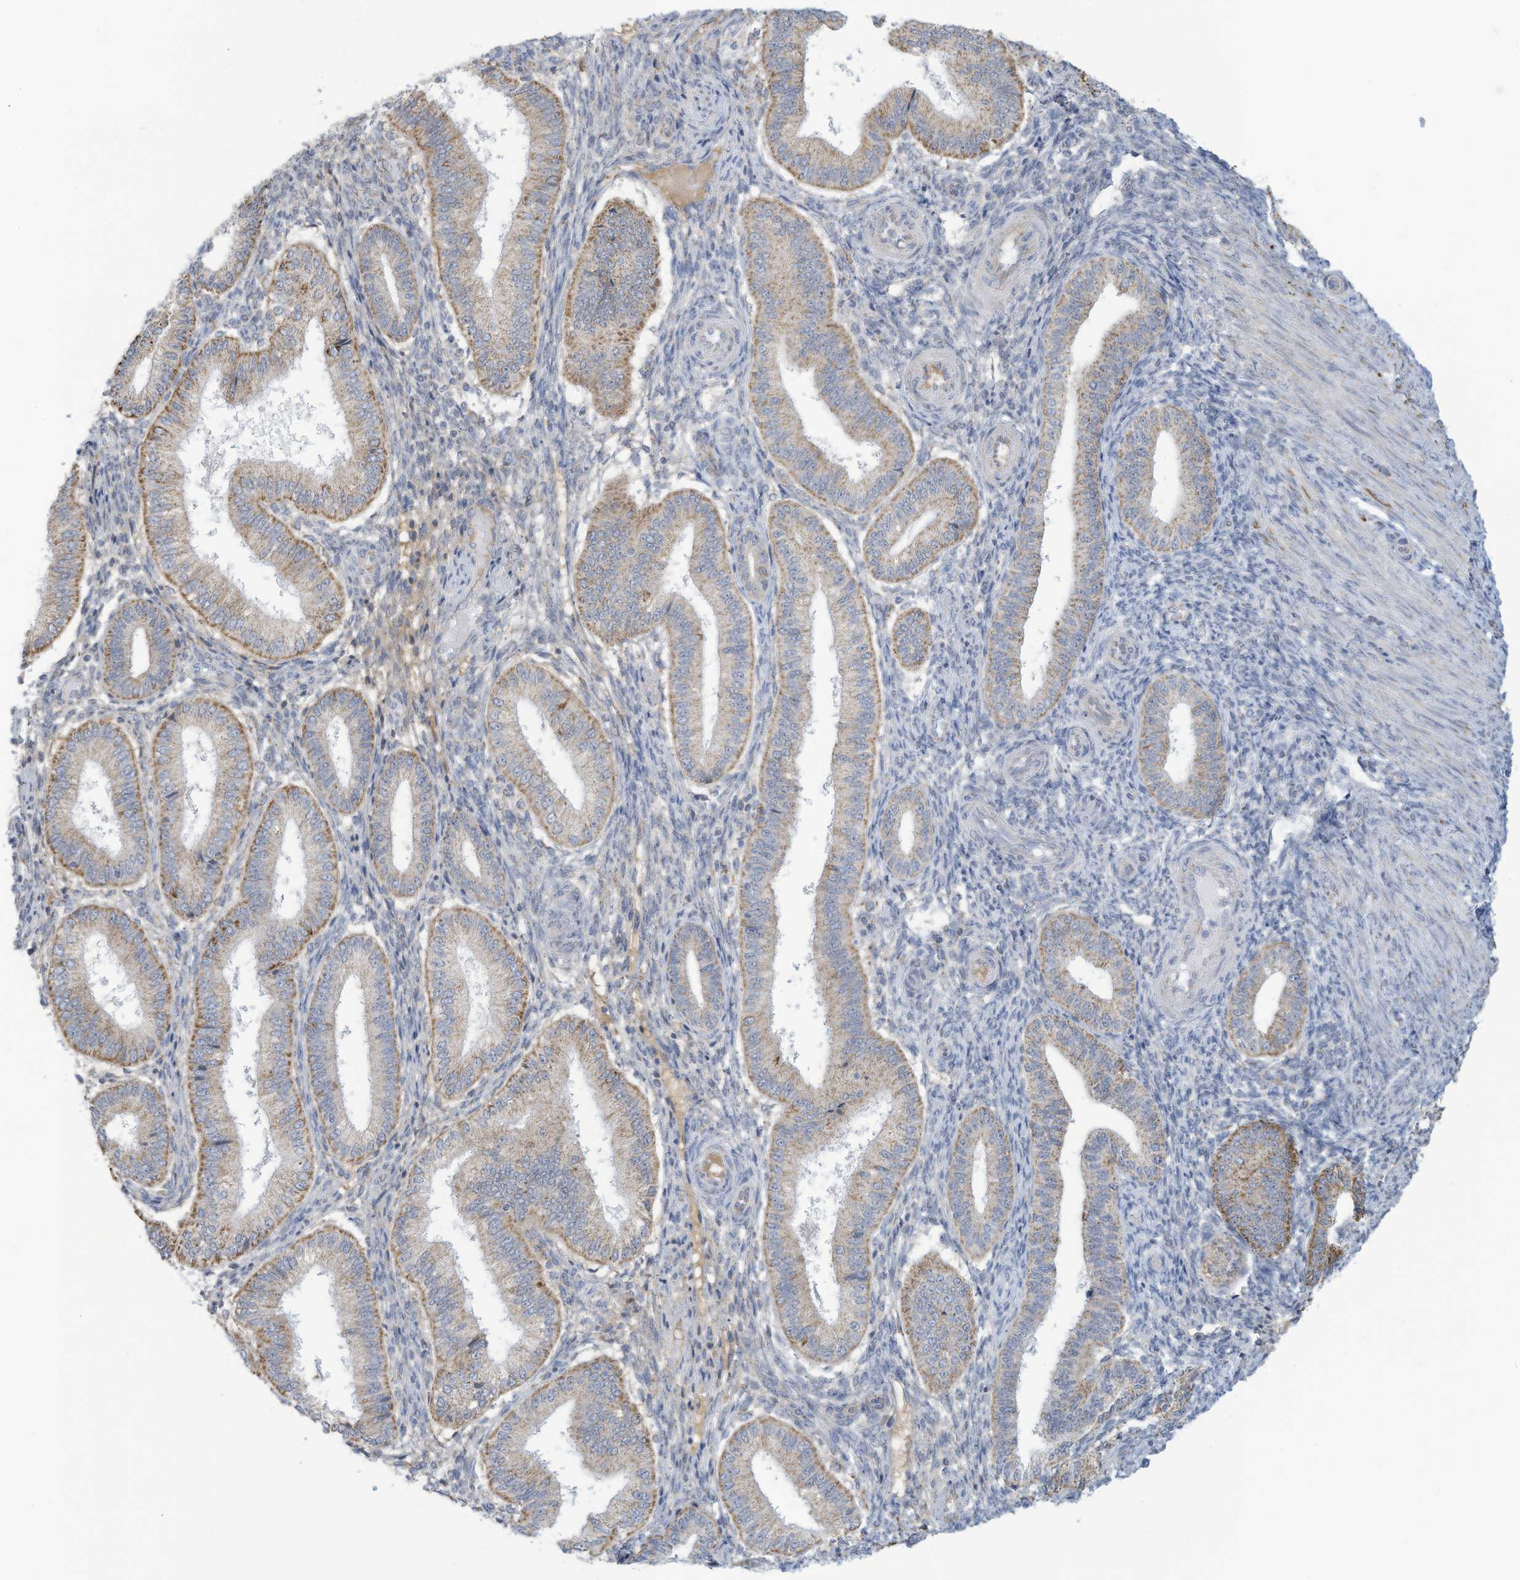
{"staining": {"intensity": "moderate", "quantity": "25%-75%", "location": "cytoplasmic/membranous"}, "tissue": "endometrium", "cell_type": "Cells in endometrial stroma", "image_type": "normal", "snomed": [{"axis": "morphology", "description": "Normal tissue, NOS"}, {"axis": "topography", "description": "Endometrium"}], "caption": "The immunohistochemical stain highlights moderate cytoplasmic/membranous staining in cells in endometrial stroma of normal endometrium.", "gene": "NLN", "patient": {"sex": "female", "age": 39}}